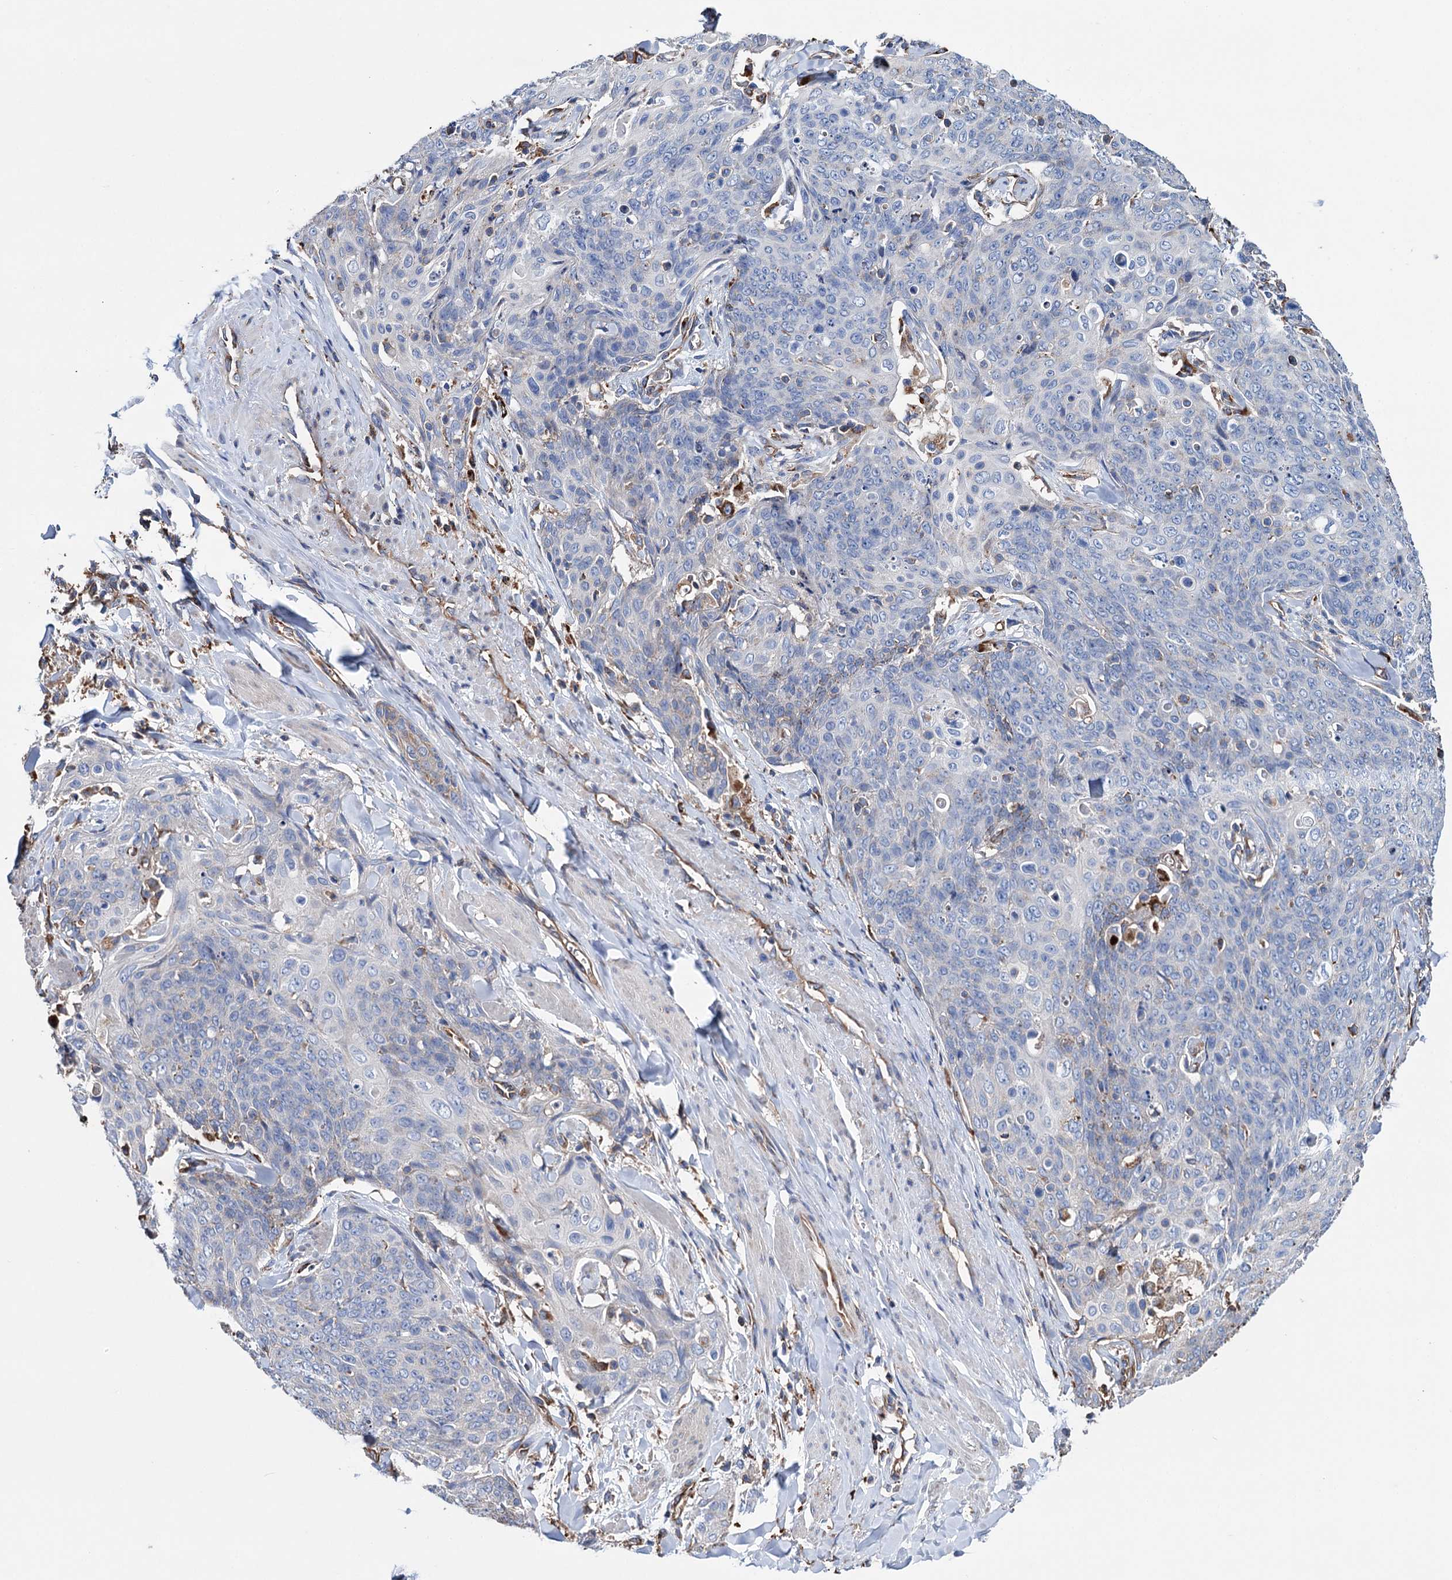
{"staining": {"intensity": "negative", "quantity": "none", "location": "none"}, "tissue": "skin cancer", "cell_type": "Tumor cells", "image_type": "cancer", "snomed": [{"axis": "morphology", "description": "Squamous cell carcinoma, NOS"}, {"axis": "topography", "description": "Skin"}, {"axis": "topography", "description": "Vulva"}], "caption": "Image shows no significant protein expression in tumor cells of squamous cell carcinoma (skin).", "gene": "SCPEP1", "patient": {"sex": "female", "age": 85}}